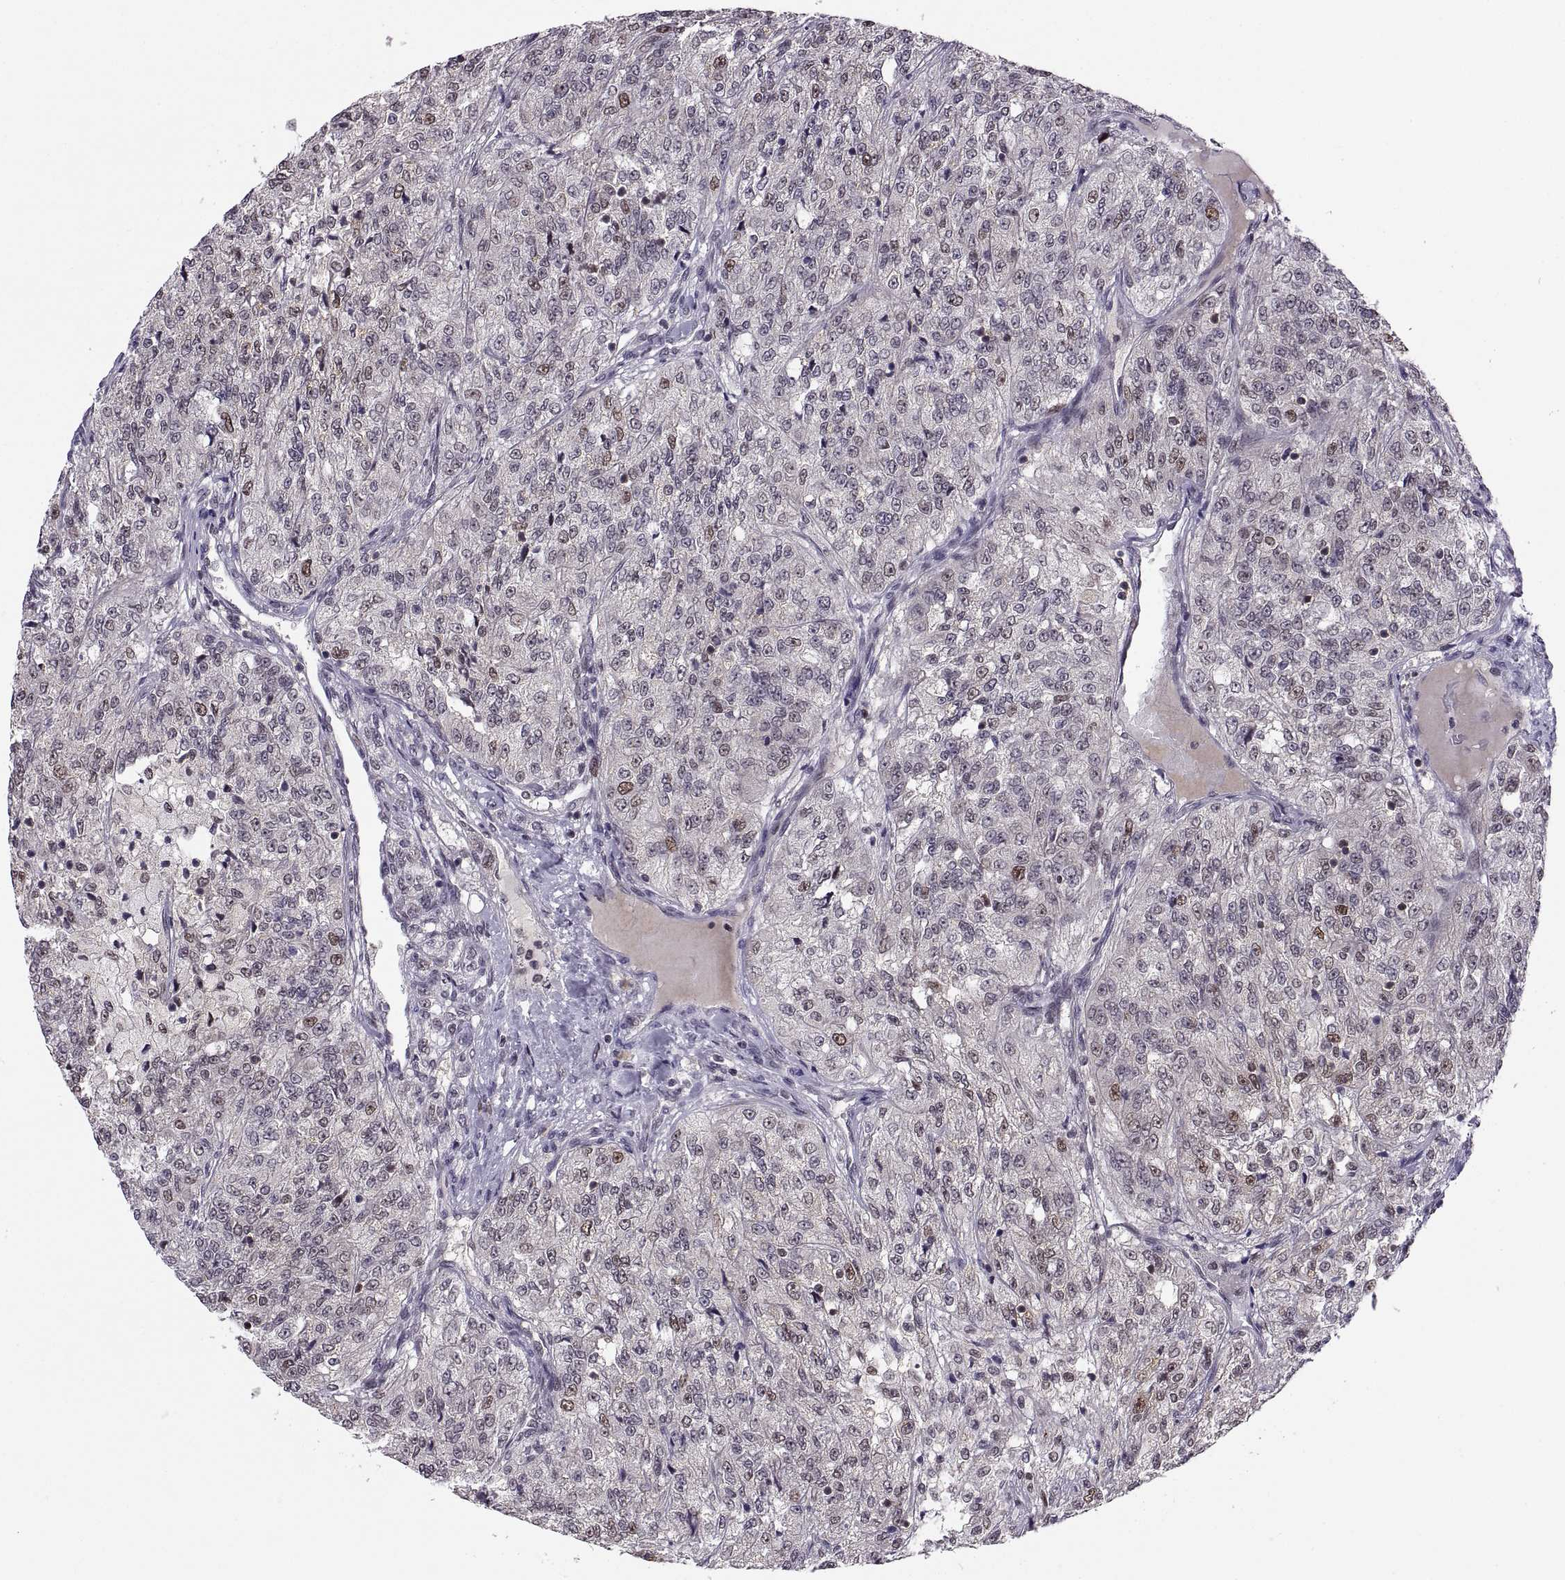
{"staining": {"intensity": "weak", "quantity": "<25%", "location": "nuclear"}, "tissue": "renal cancer", "cell_type": "Tumor cells", "image_type": "cancer", "snomed": [{"axis": "morphology", "description": "Adenocarcinoma, NOS"}, {"axis": "topography", "description": "Kidney"}], "caption": "IHC histopathology image of neoplastic tissue: renal adenocarcinoma stained with DAB reveals no significant protein staining in tumor cells.", "gene": "CHFR", "patient": {"sex": "female", "age": 63}}